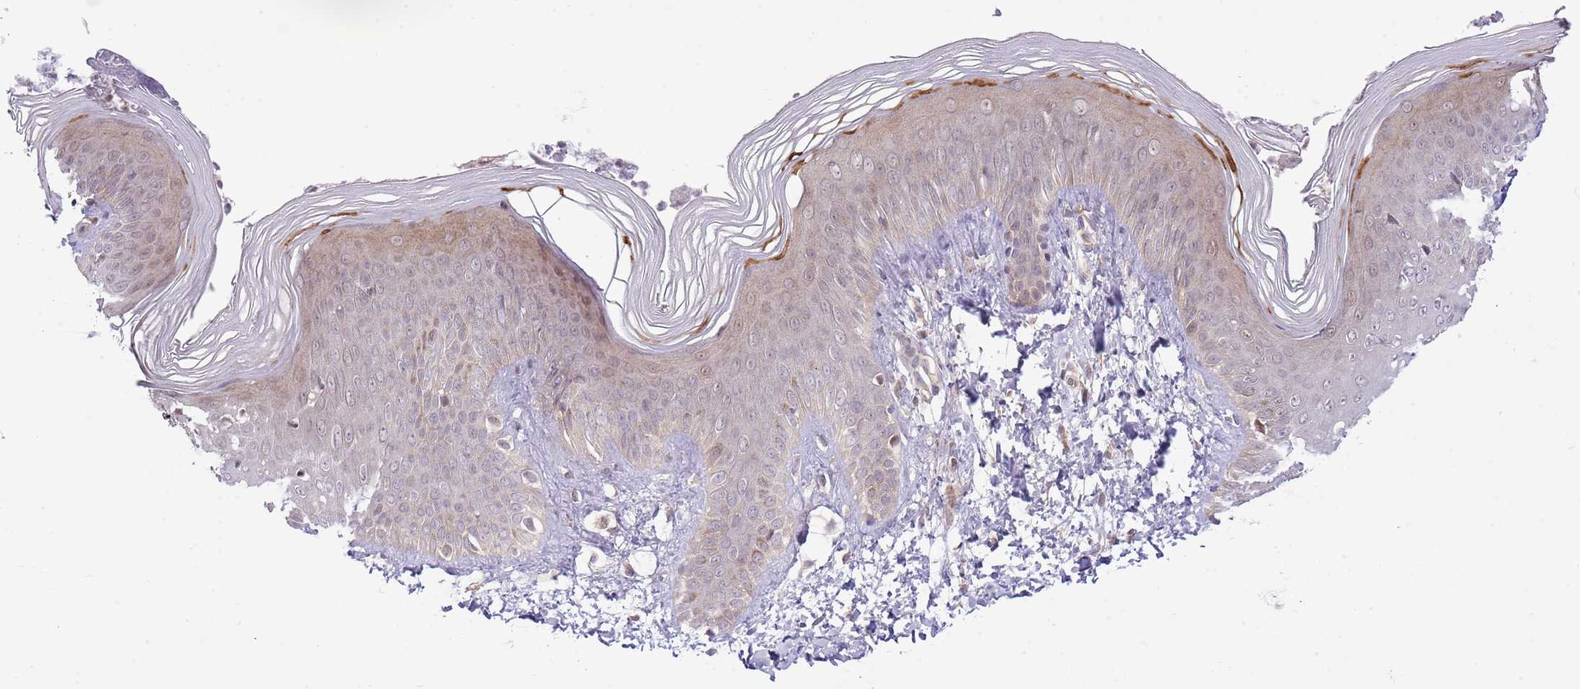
{"staining": {"intensity": "moderate", "quantity": ">75%", "location": "cytoplasmic/membranous,nuclear"}, "tissue": "skin", "cell_type": "Epidermal cells", "image_type": "normal", "snomed": [{"axis": "morphology", "description": "Normal tissue, NOS"}, {"axis": "topography", "description": "Anal"}], "caption": "Immunohistochemical staining of normal skin exhibits medium levels of moderate cytoplasmic/membranous,nuclear expression in approximately >75% of epidermal cells. The protein is stained brown, and the nuclei are stained in blue (DAB (3,3'-diaminobenzidine) IHC with brightfield microscopy, high magnification).", "gene": "CHD1", "patient": {"sex": "female", "age": 40}}